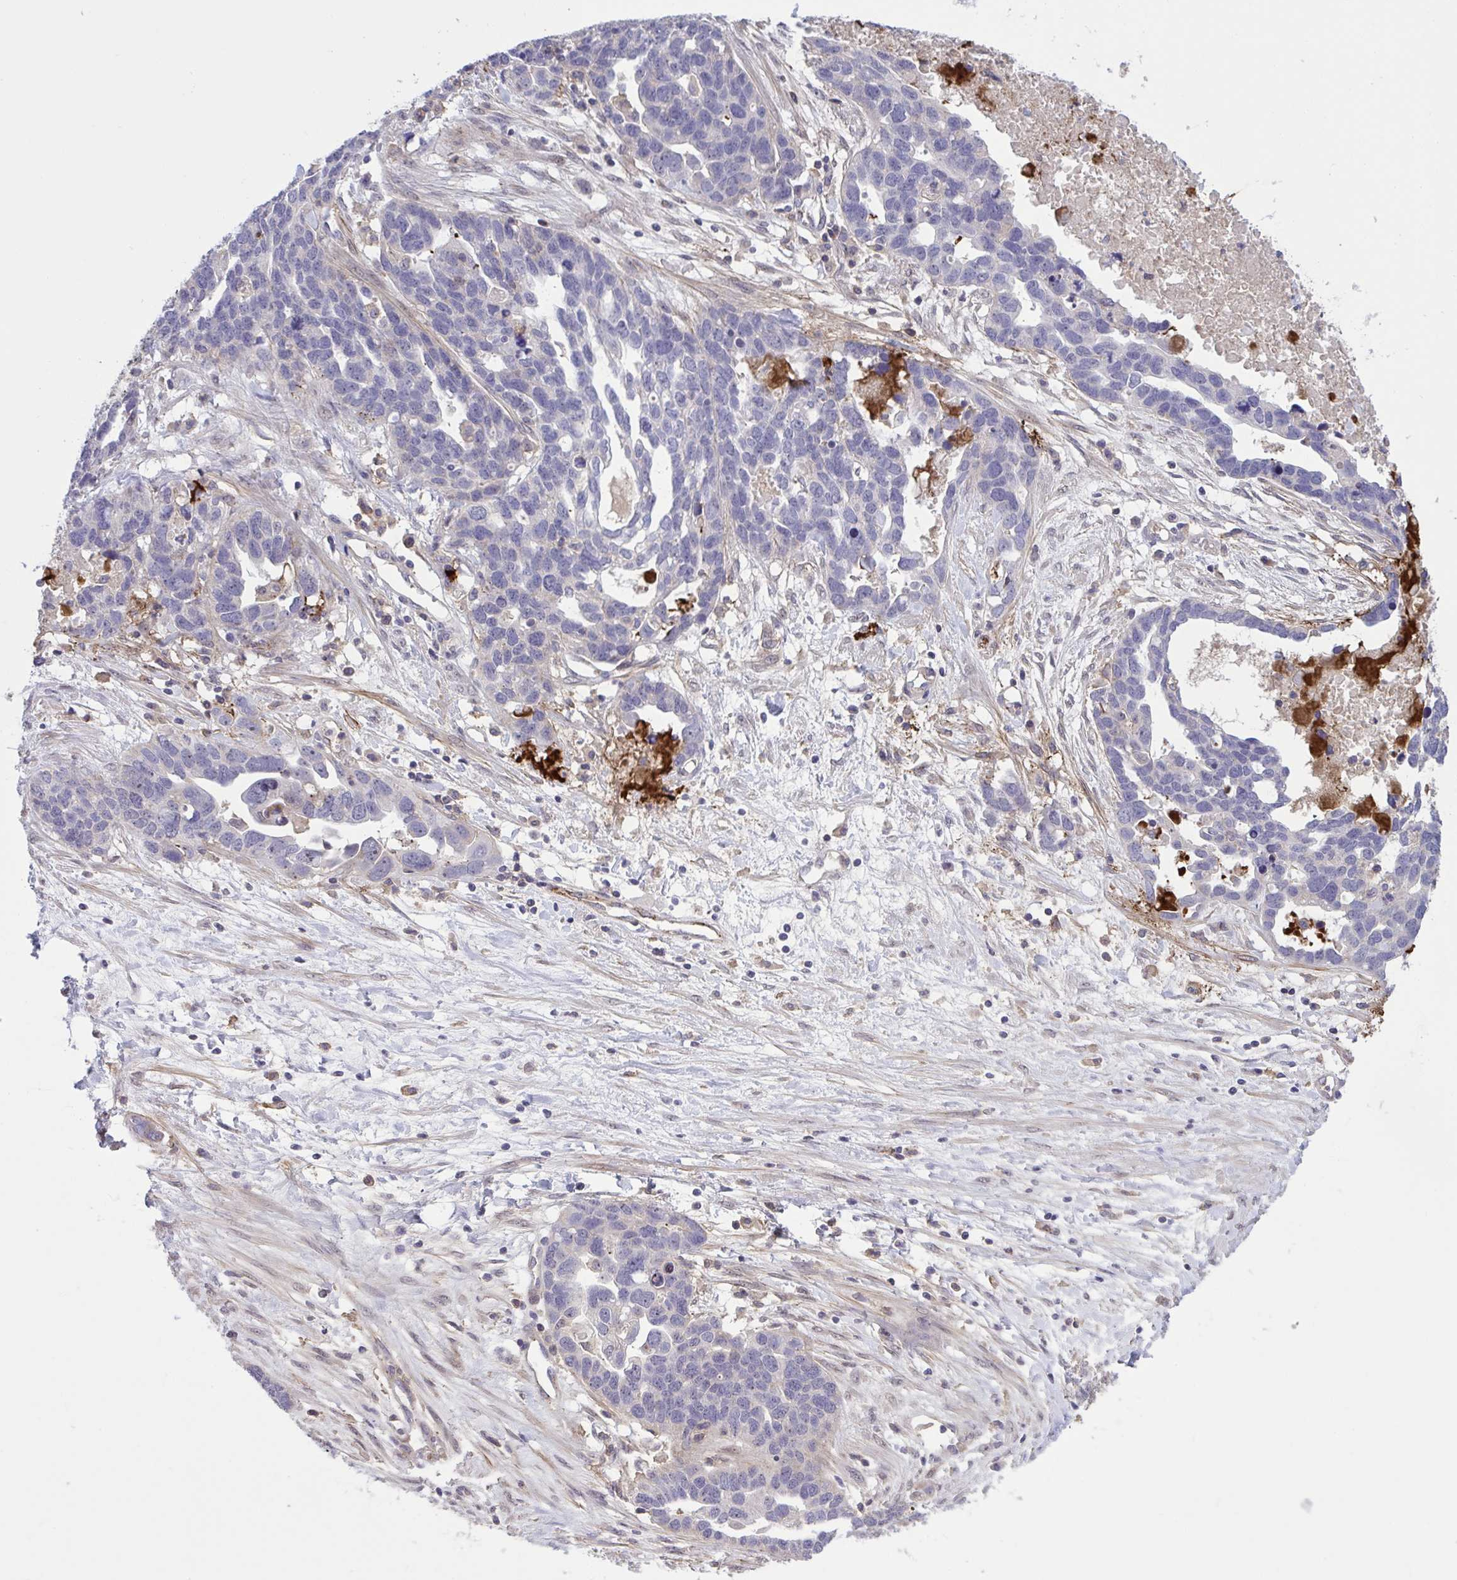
{"staining": {"intensity": "negative", "quantity": "none", "location": "none"}, "tissue": "ovarian cancer", "cell_type": "Tumor cells", "image_type": "cancer", "snomed": [{"axis": "morphology", "description": "Cystadenocarcinoma, serous, NOS"}, {"axis": "topography", "description": "Ovary"}], "caption": "A high-resolution image shows immunohistochemistry (IHC) staining of ovarian cancer, which exhibits no significant positivity in tumor cells. Nuclei are stained in blue.", "gene": "CD101", "patient": {"sex": "female", "age": 54}}